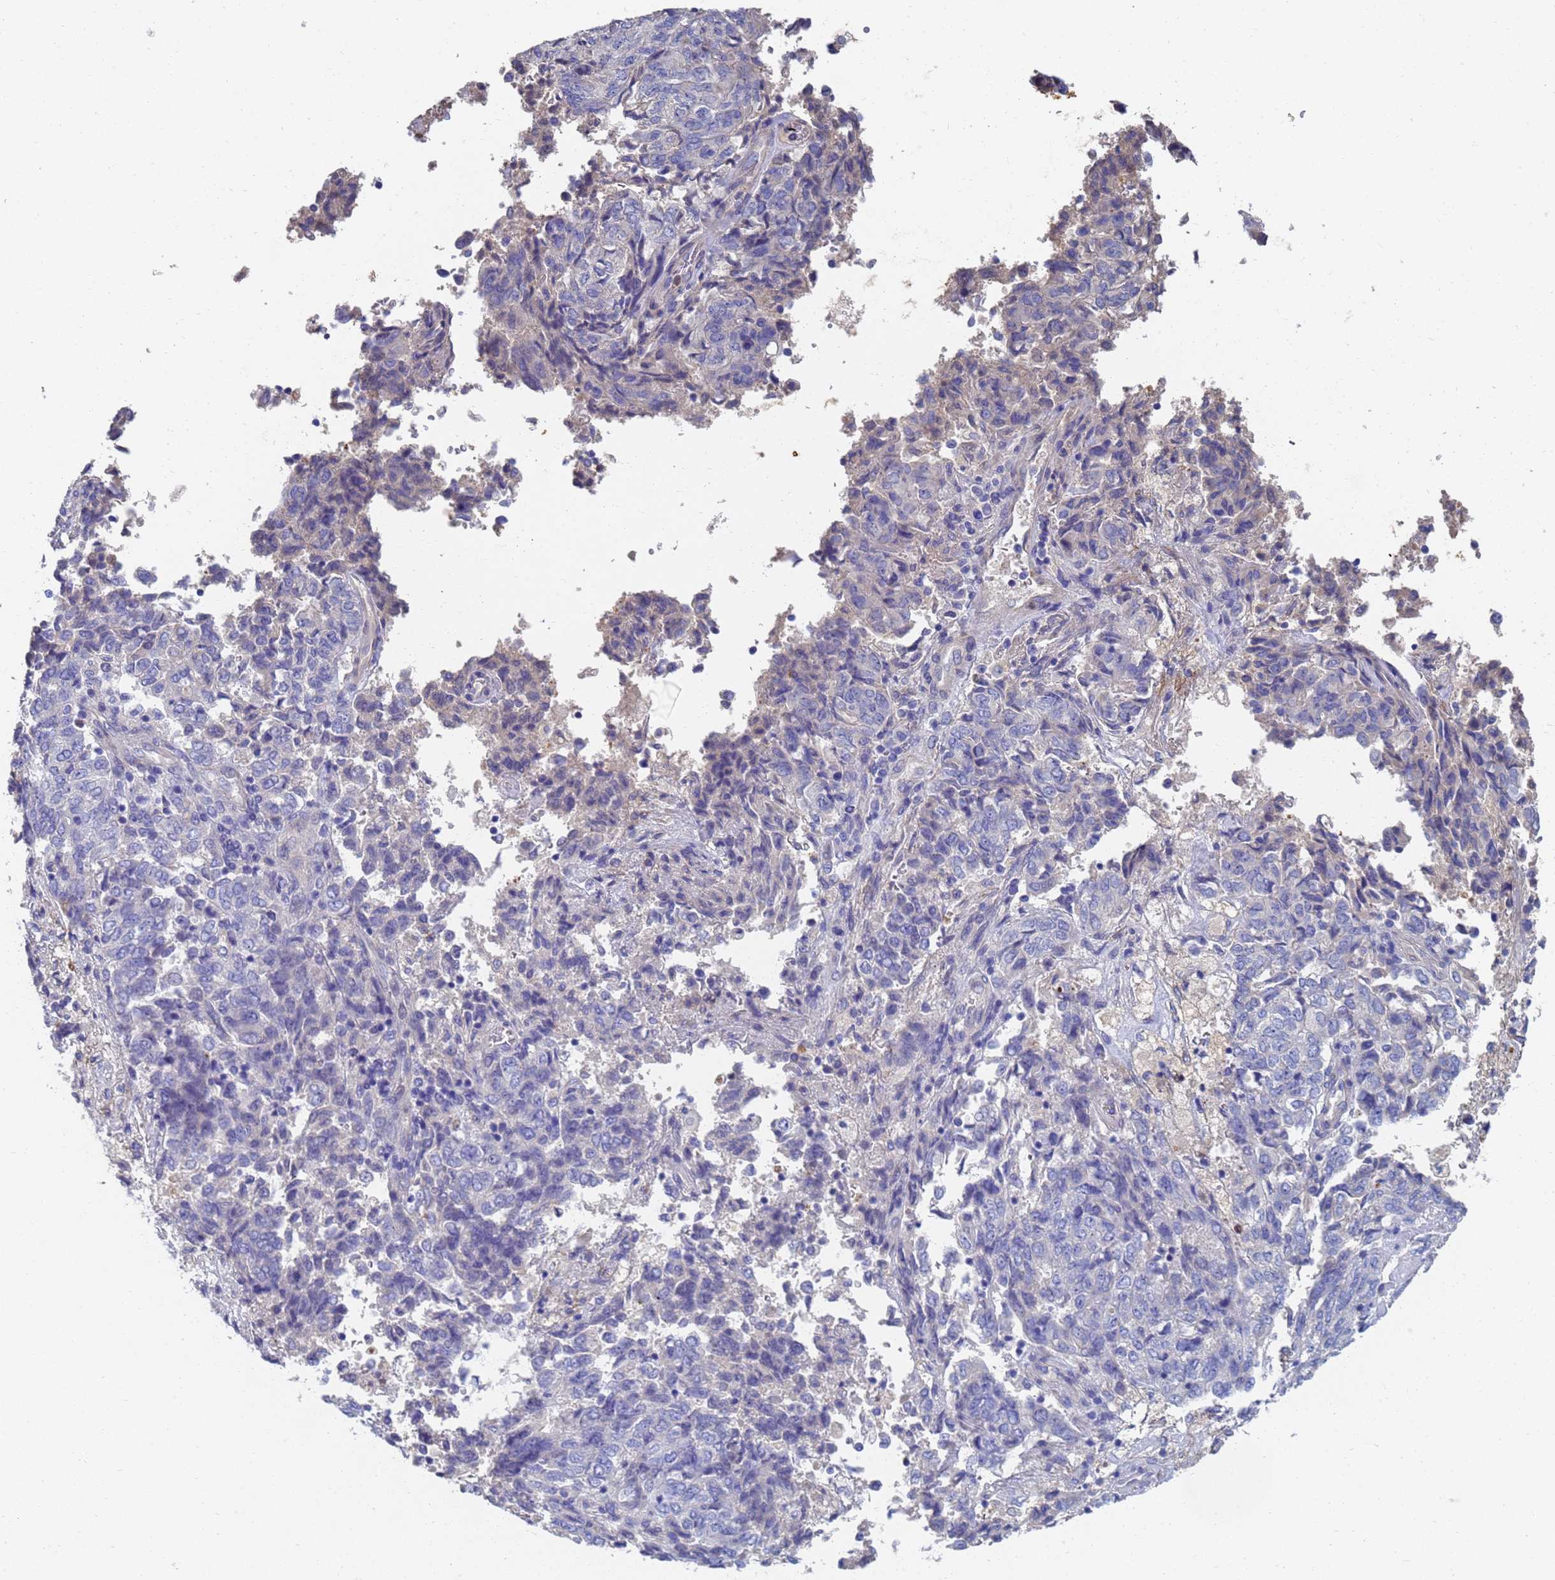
{"staining": {"intensity": "negative", "quantity": "none", "location": "none"}, "tissue": "endometrial cancer", "cell_type": "Tumor cells", "image_type": "cancer", "snomed": [{"axis": "morphology", "description": "Adenocarcinoma, NOS"}, {"axis": "topography", "description": "Endometrium"}], "caption": "DAB (3,3'-diaminobenzidine) immunohistochemical staining of human endometrial cancer shows no significant staining in tumor cells. The staining is performed using DAB (3,3'-diaminobenzidine) brown chromogen with nuclei counter-stained in using hematoxylin.", "gene": "LBX2", "patient": {"sex": "female", "age": 80}}